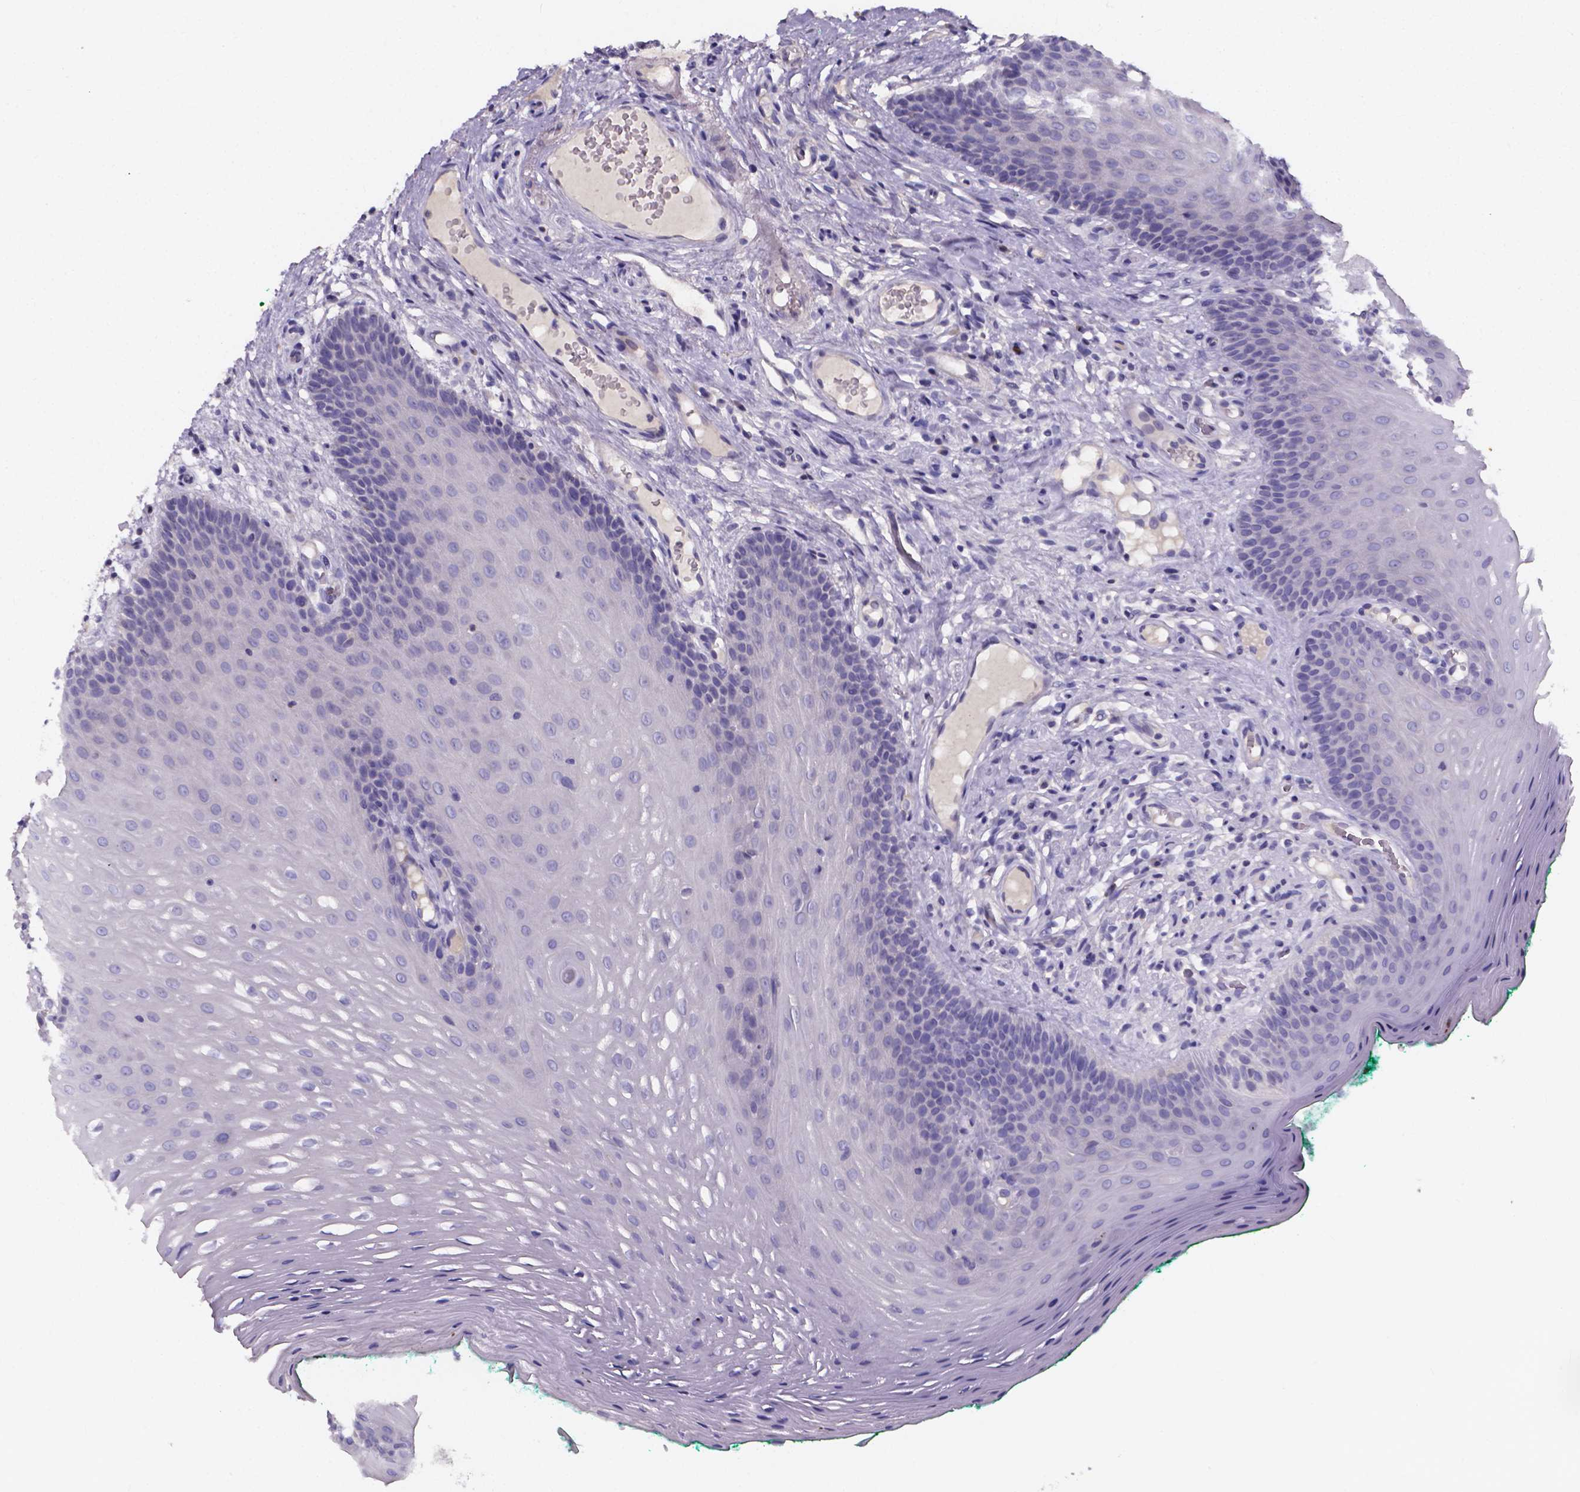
{"staining": {"intensity": "negative", "quantity": "none", "location": "none"}, "tissue": "oral mucosa", "cell_type": "Squamous epithelial cells", "image_type": "normal", "snomed": [{"axis": "morphology", "description": "Normal tissue, NOS"}, {"axis": "morphology", "description": "Squamous cell carcinoma, NOS"}, {"axis": "topography", "description": "Oral tissue"}, {"axis": "topography", "description": "Head-Neck"}], "caption": "DAB (3,3'-diaminobenzidine) immunohistochemical staining of benign human oral mucosa reveals no significant positivity in squamous epithelial cells.", "gene": "SPOCD1", "patient": {"sex": "male", "age": 78}}